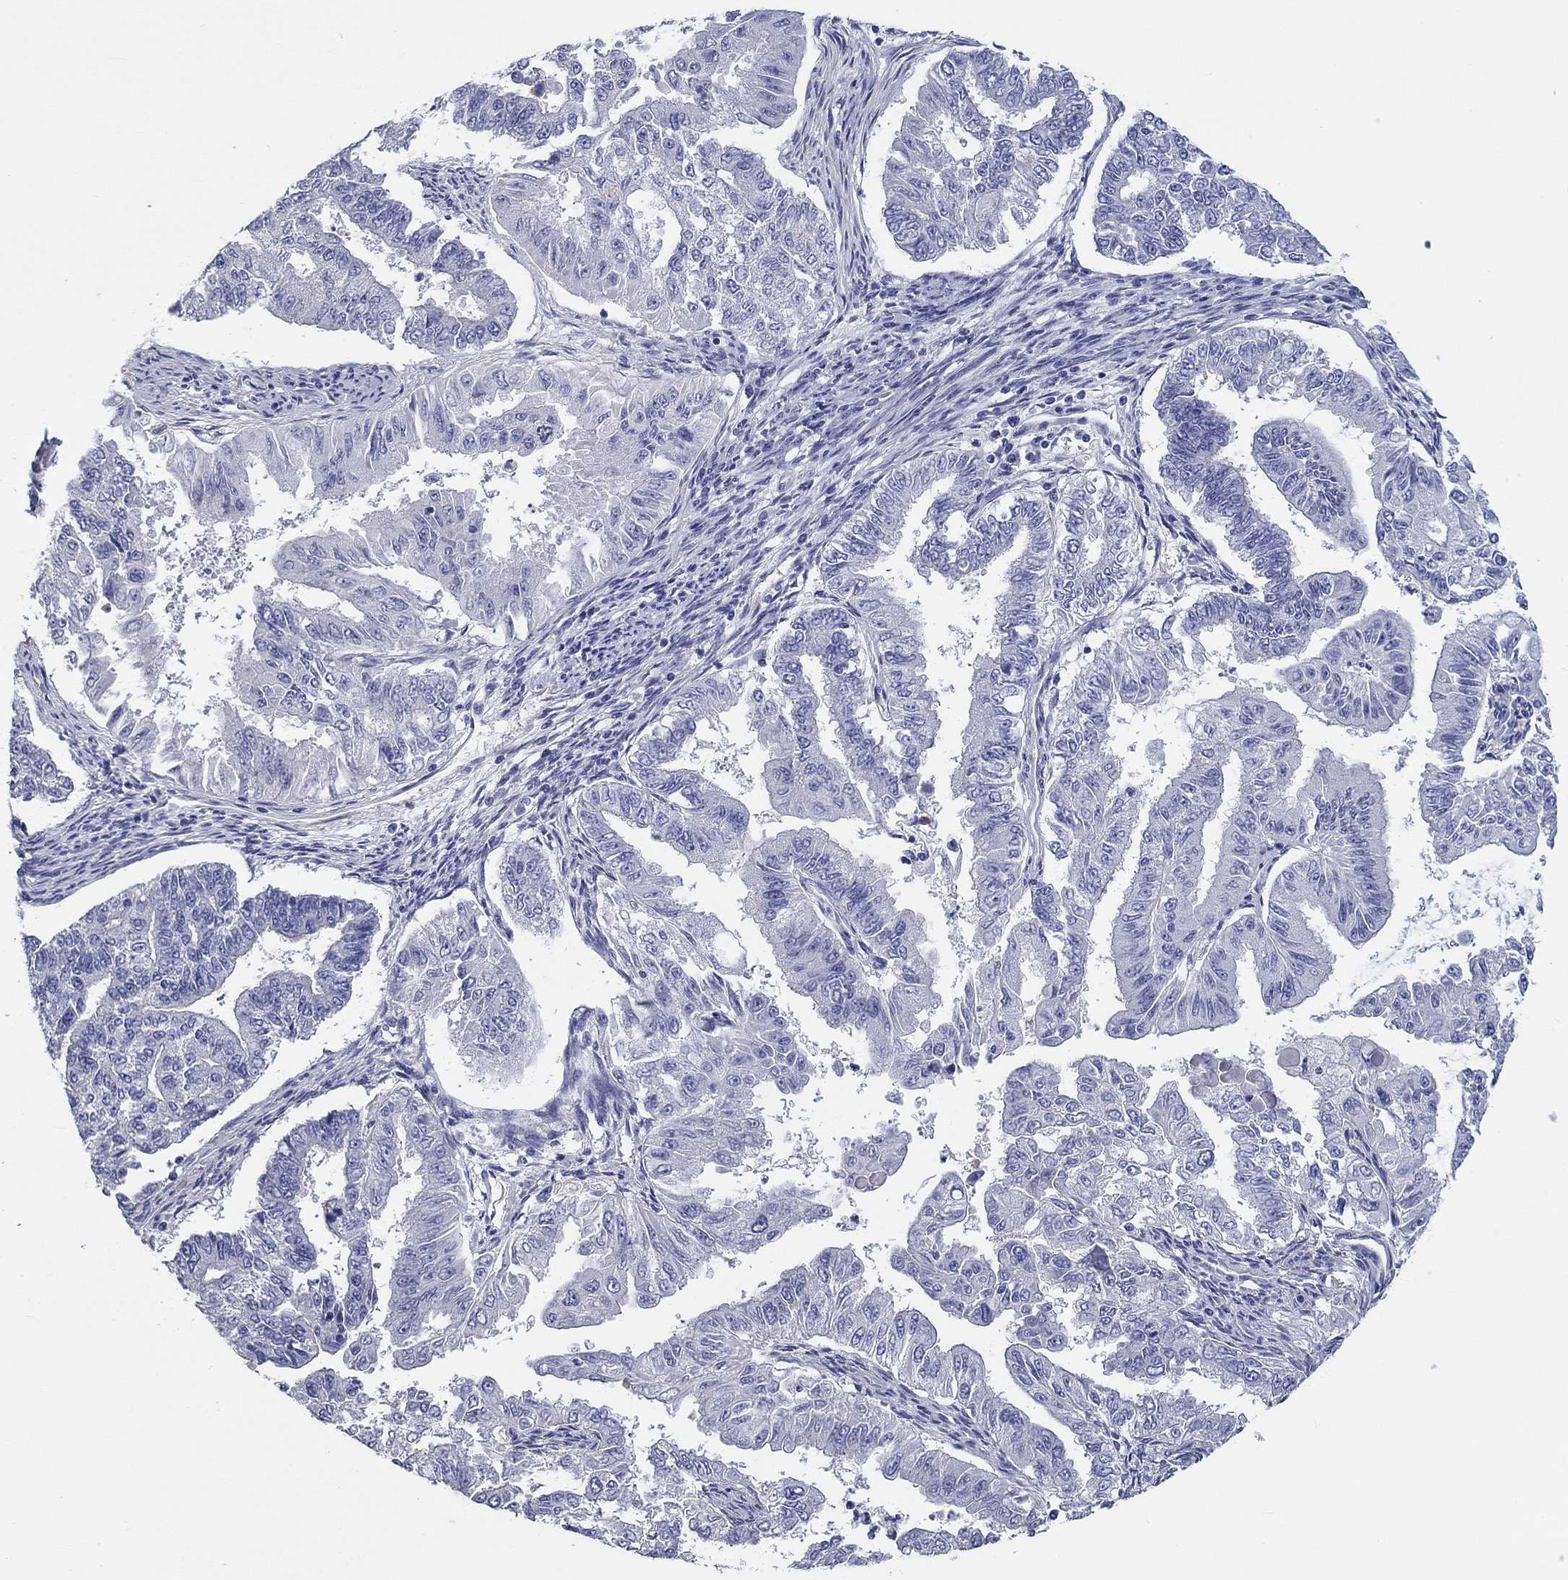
{"staining": {"intensity": "negative", "quantity": "none", "location": "none"}, "tissue": "endometrial cancer", "cell_type": "Tumor cells", "image_type": "cancer", "snomed": [{"axis": "morphology", "description": "Adenocarcinoma, NOS"}, {"axis": "topography", "description": "Uterus"}], "caption": "Human endometrial cancer stained for a protein using immunohistochemistry (IHC) exhibits no staining in tumor cells.", "gene": "CRYGD", "patient": {"sex": "female", "age": 59}}